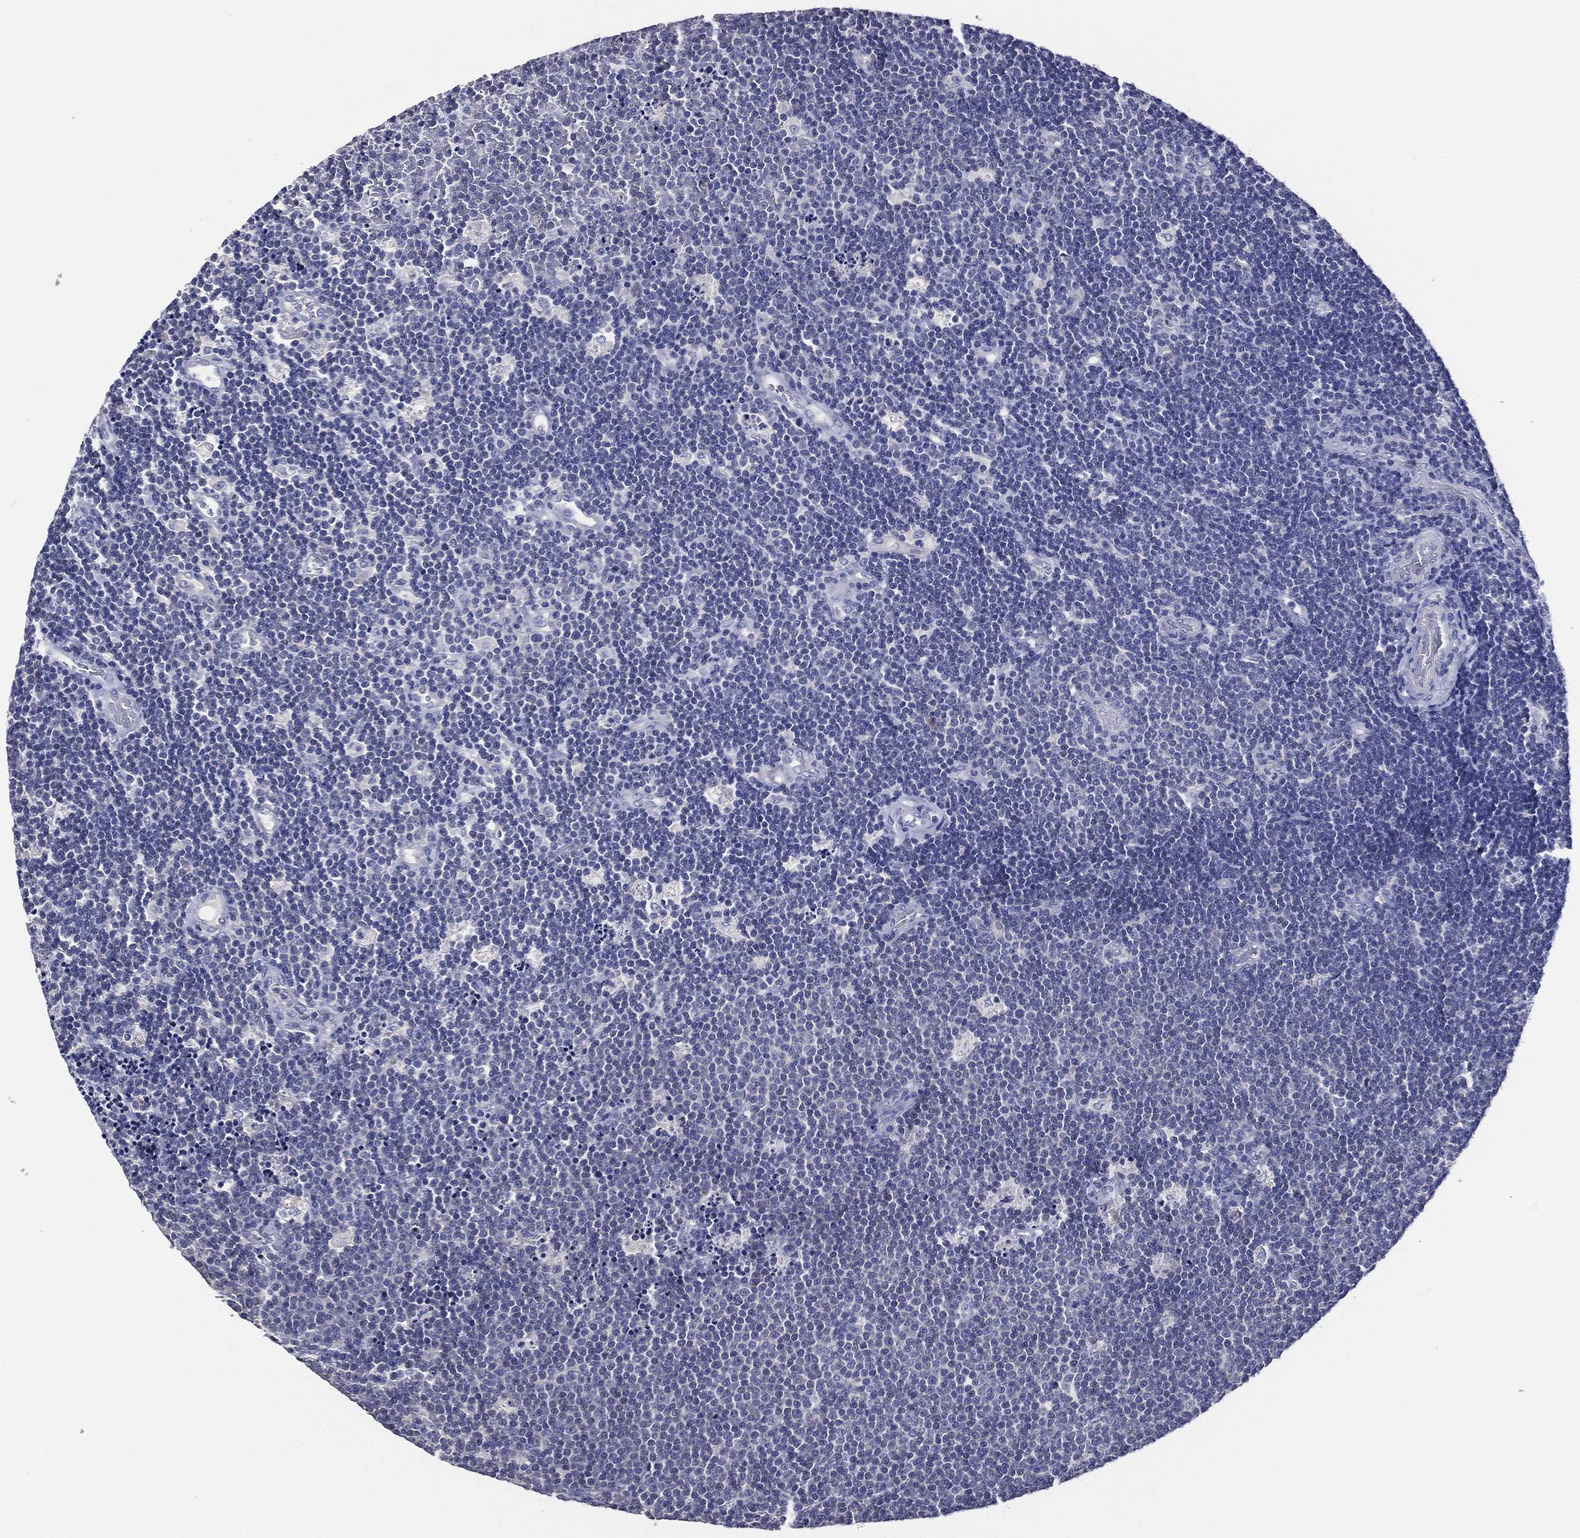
{"staining": {"intensity": "negative", "quantity": "none", "location": "none"}, "tissue": "lymphoma", "cell_type": "Tumor cells", "image_type": "cancer", "snomed": [{"axis": "morphology", "description": "Malignant lymphoma, non-Hodgkin's type, Low grade"}, {"axis": "topography", "description": "Brain"}], "caption": "Micrograph shows no significant protein positivity in tumor cells of lymphoma.", "gene": "TFAP2A", "patient": {"sex": "female", "age": 66}}